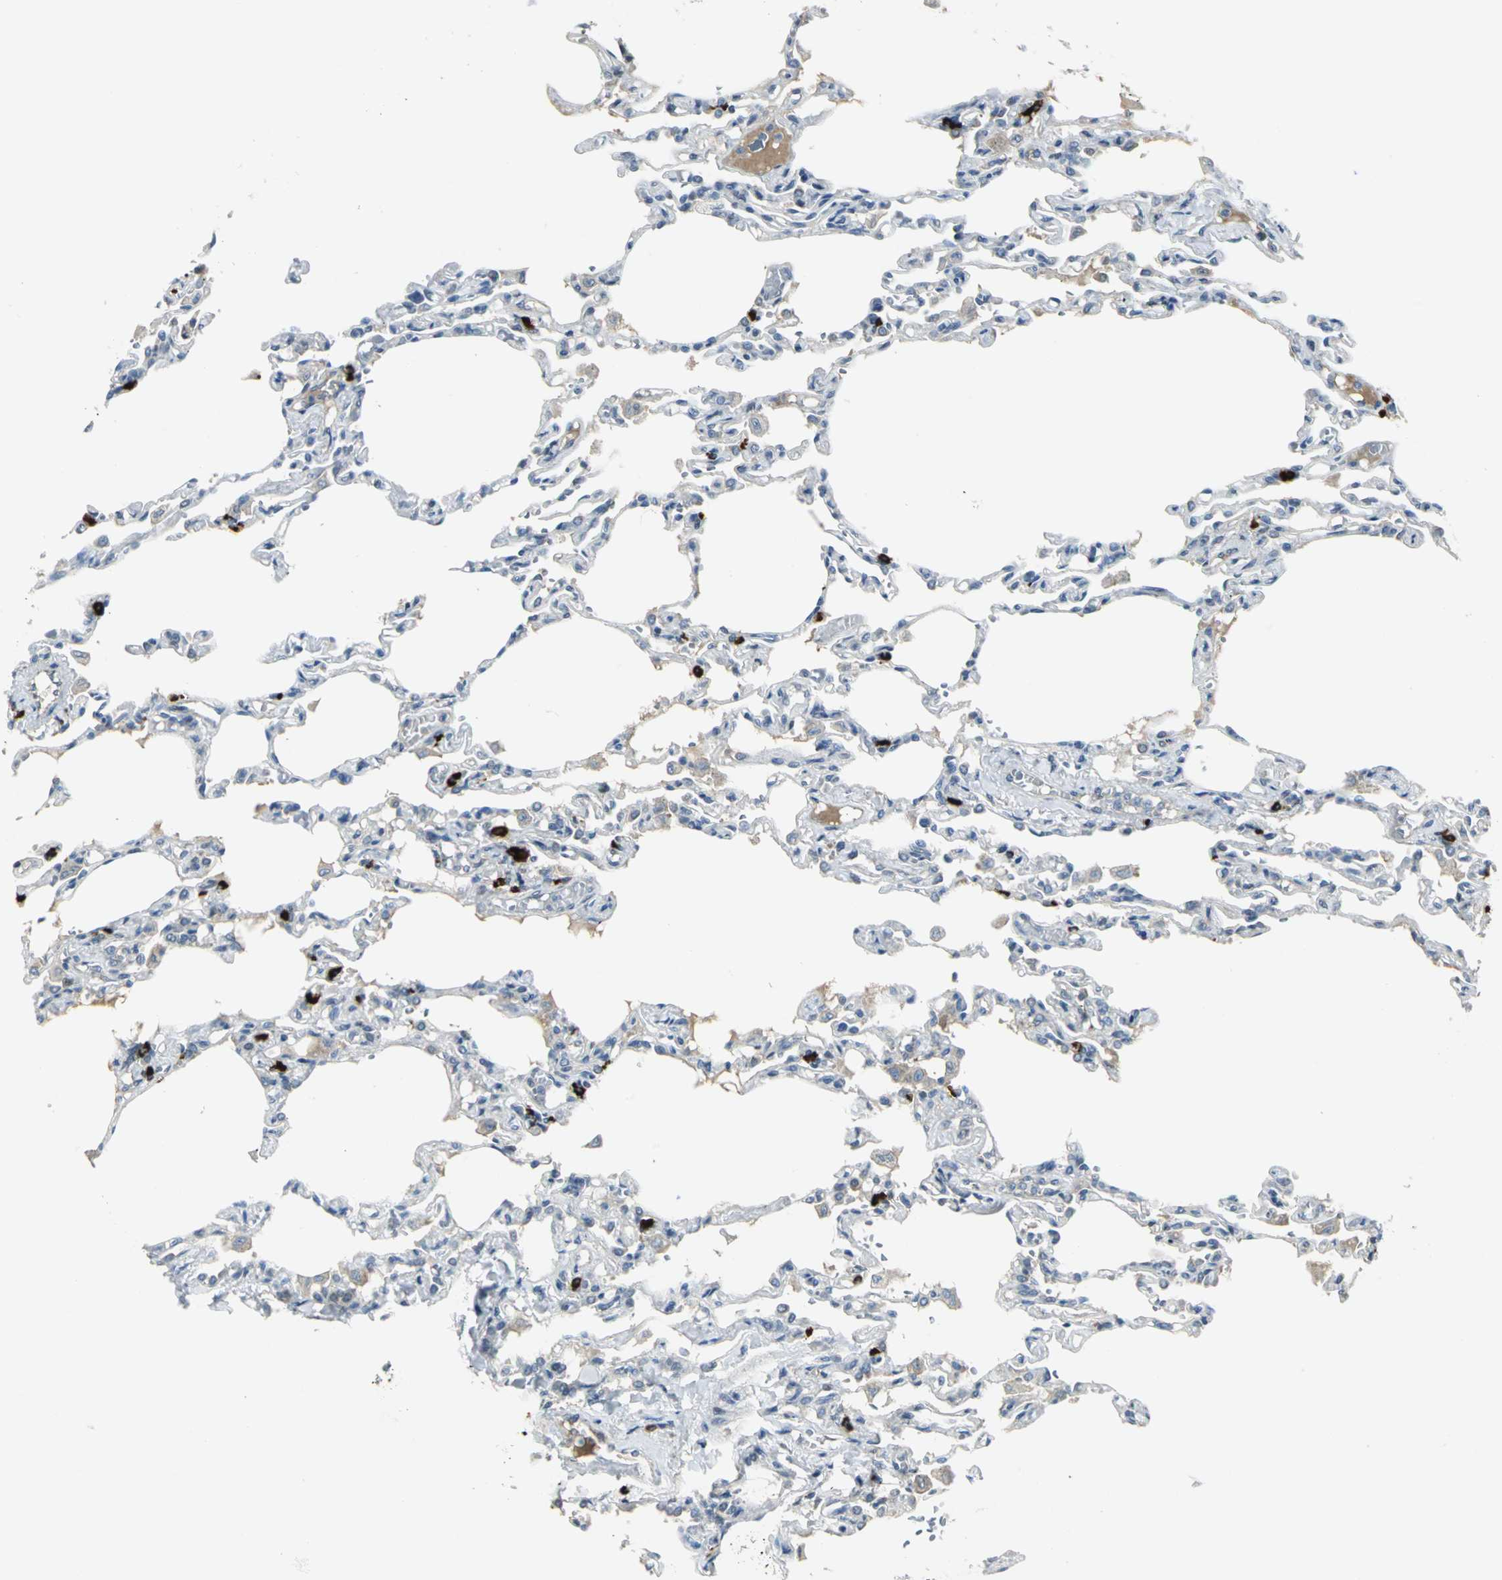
{"staining": {"intensity": "weak", "quantity": "<25%", "location": "cytoplasmic/membranous"}, "tissue": "lung", "cell_type": "Alveolar cells", "image_type": "normal", "snomed": [{"axis": "morphology", "description": "Normal tissue, NOS"}, {"axis": "topography", "description": "Lung"}], "caption": "Immunohistochemical staining of unremarkable human lung reveals no significant positivity in alveolar cells. Brightfield microscopy of immunohistochemistry stained with DAB (3,3'-diaminobenzidine) (brown) and hematoxylin (blue), captured at high magnification.", "gene": "PROC", "patient": {"sex": "male", "age": 21}}